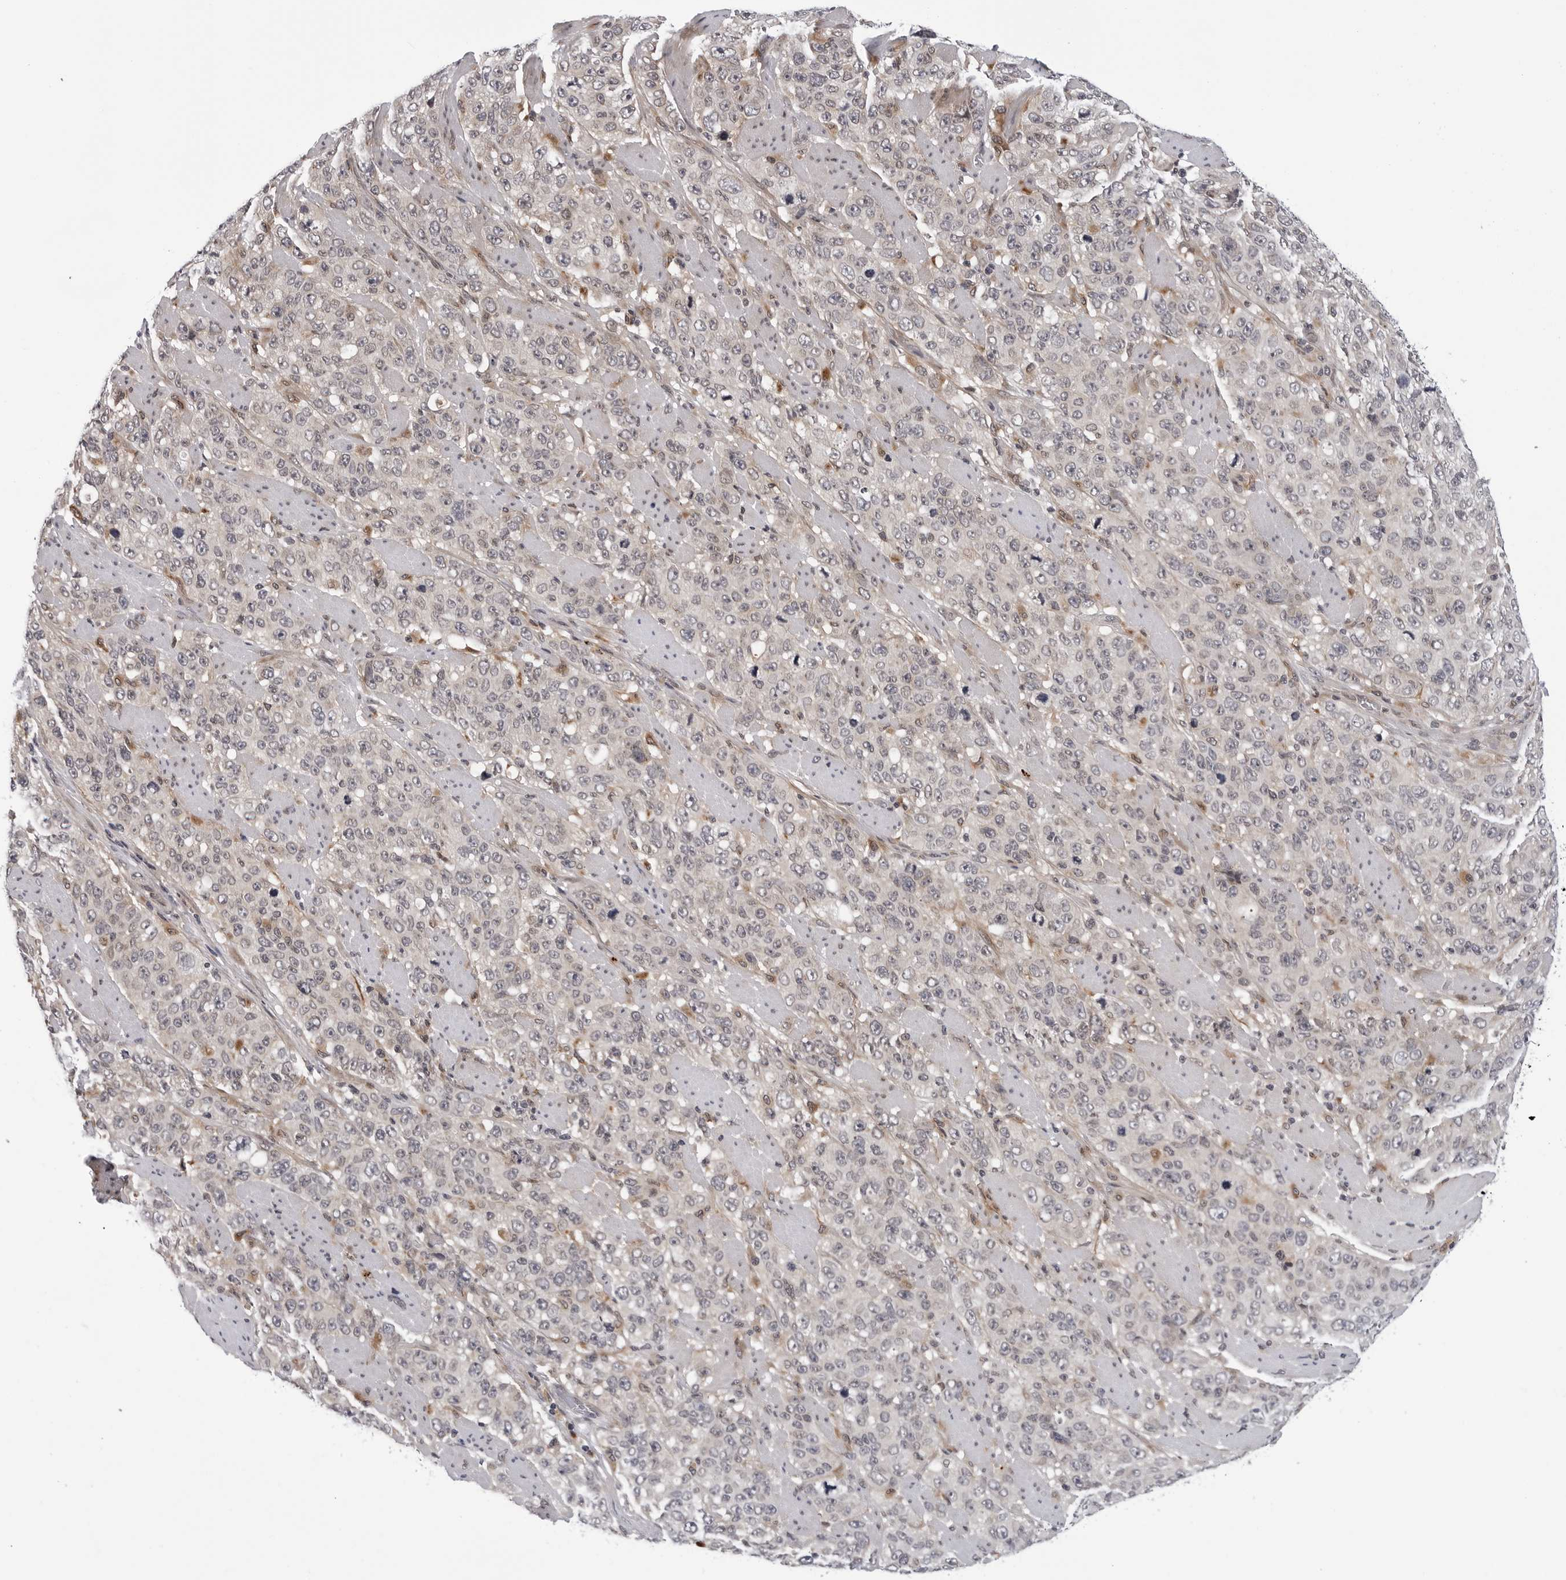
{"staining": {"intensity": "negative", "quantity": "none", "location": "none"}, "tissue": "stomach cancer", "cell_type": "Tumor cells", "image_type": "cancer", "snomed": [{"axis": "morphology", "description": "Adenocarcinoma, NOS"}, {"axis": "topography", "description": "Stomach"}], "caption": "A high-resolution micrograph shows IHC staining of stomach cancer (adenocarcinoma), which demonstrates no significant expression in tumor cells.", "gene": "KIAA1614", "patient": {"sex": "male", "age": 48}}